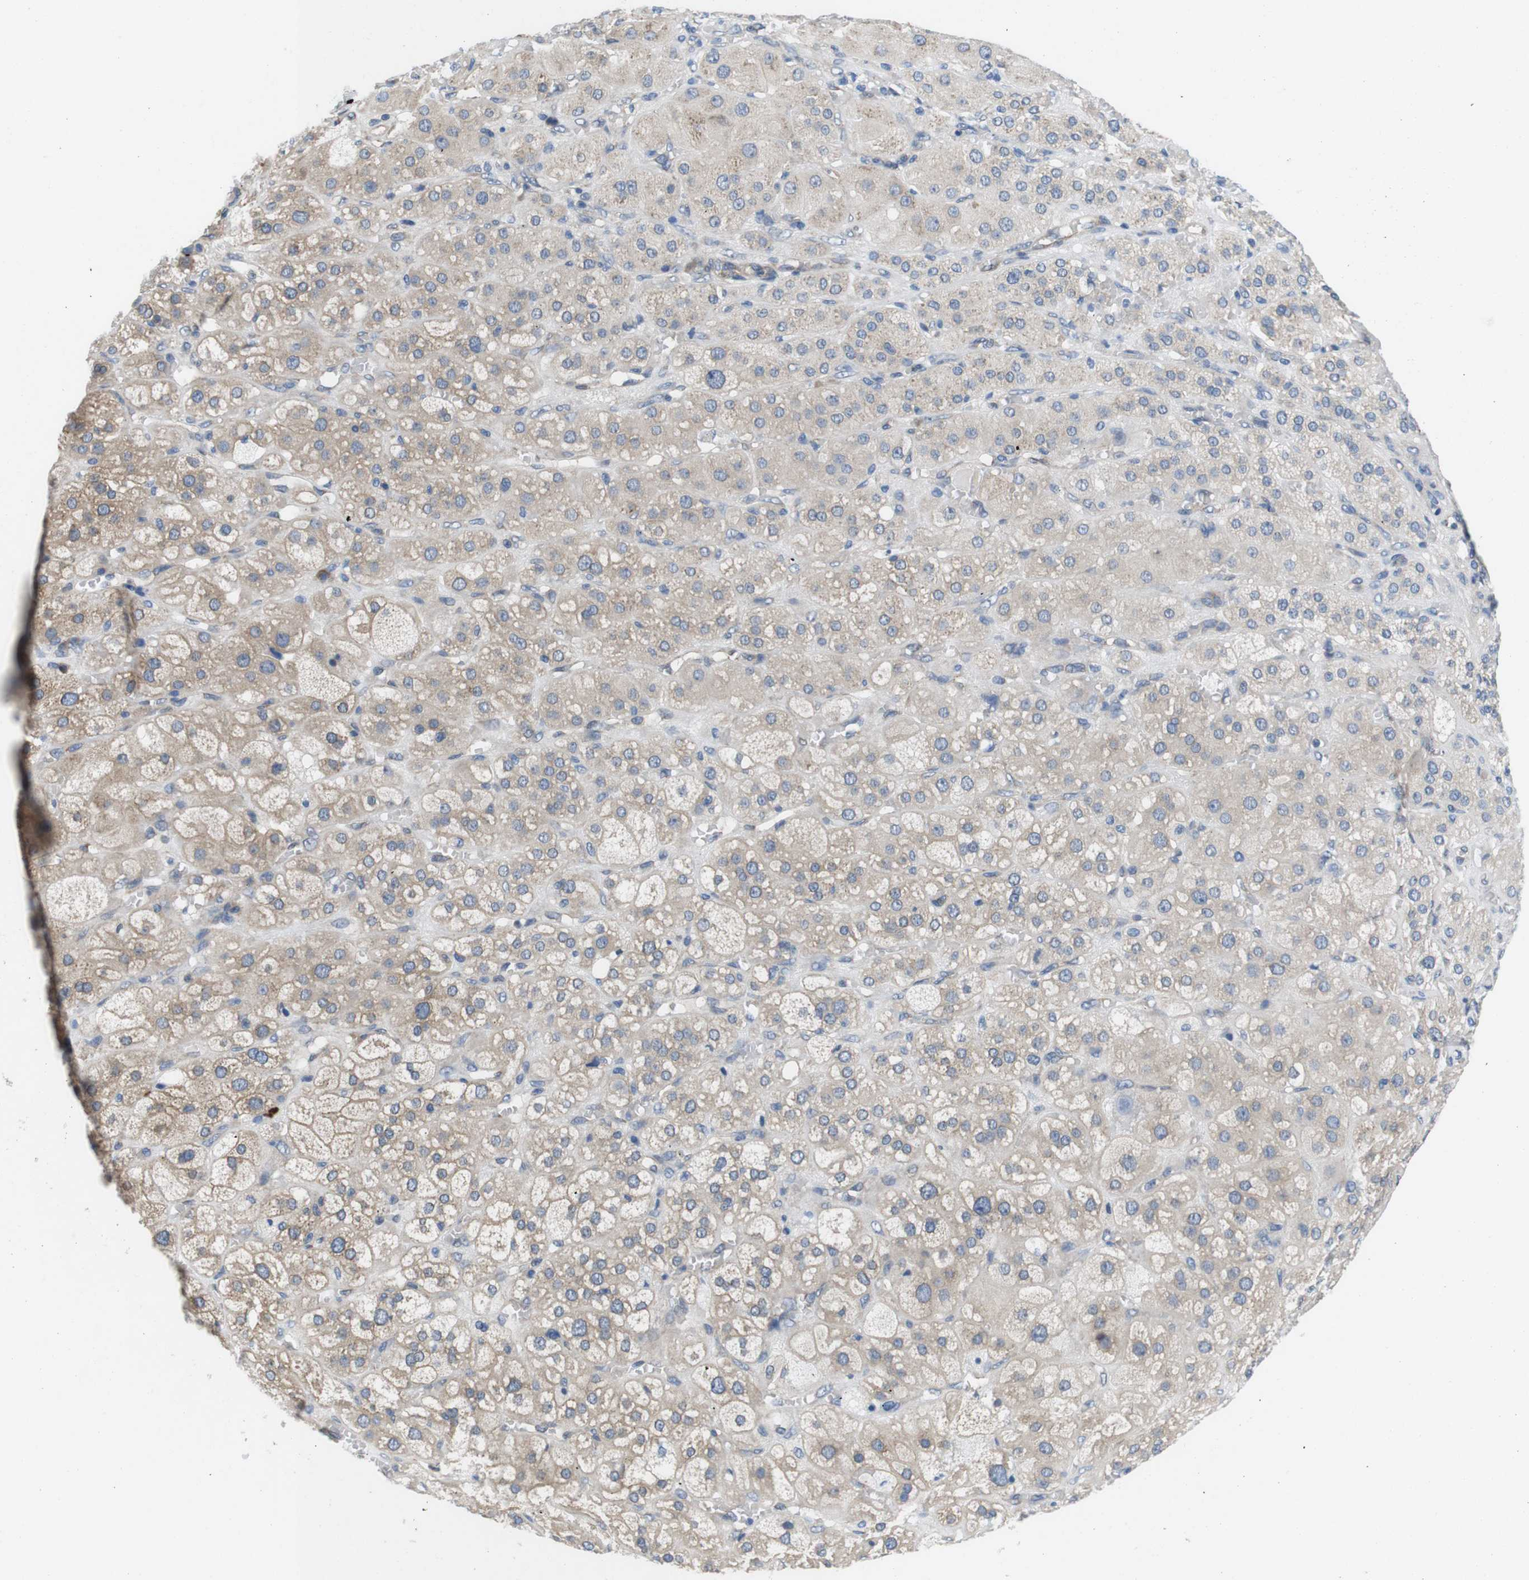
{"staining": {"intensity": "weak", "quantity": "25%-75%", "location": "cytoplasmic/membranous"}, "tissue": "adrenal gland", "cell_type": "Glandular cells", "image_type": "normal", "snomed": [{"axis": "morphology", "description": "Normal tissue, NOS"}, {"axis": "topography", "description": "Adrenal gland"}], "caption": "Glandular cells exhibit weak cytoplasmic/membranous staining in about 25%-75% of cells in benign adrenal gland.", "gene": "DCLK1", "patient": {"sex": "female", "age": 47}}